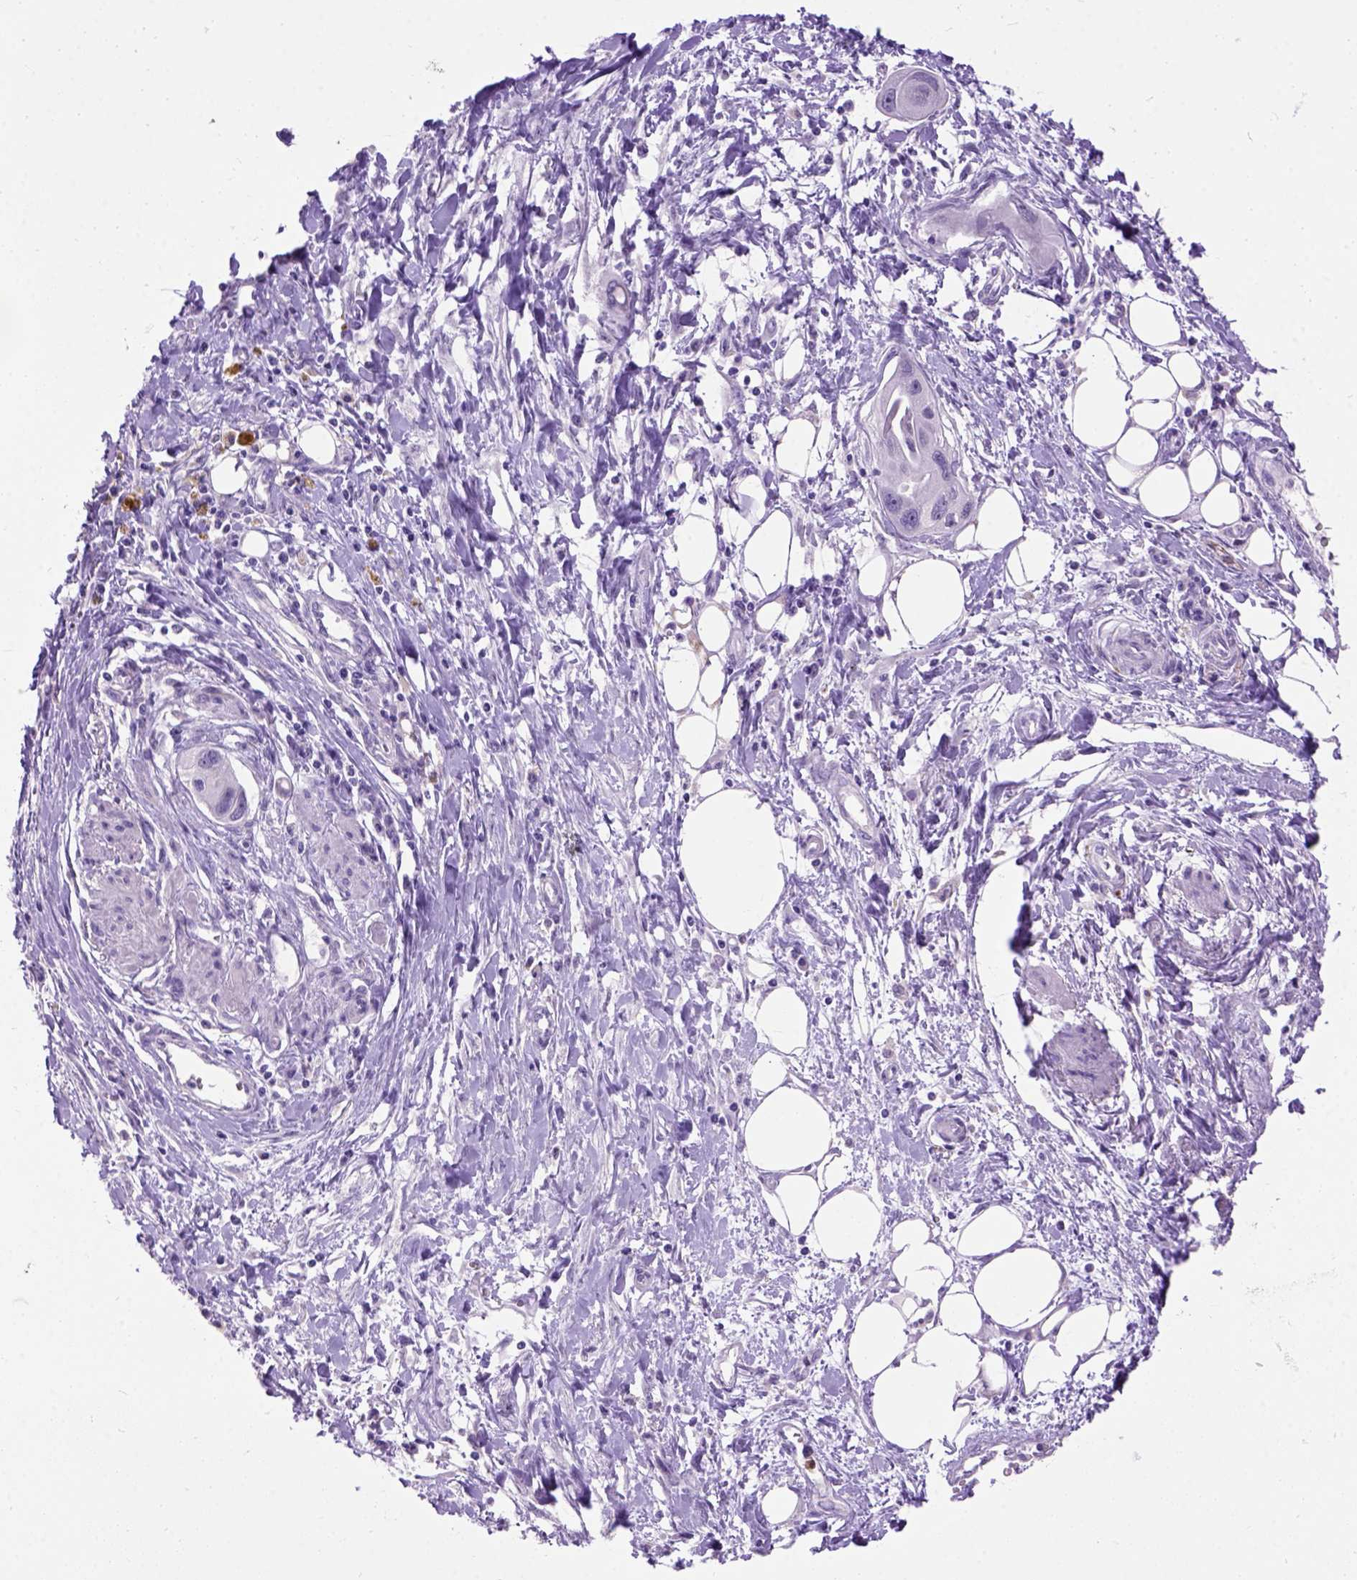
{"staining": {"intensity": "negative", "quantity": "none", "location": "none"}, "tissue": "pancreatic cancer", "cell_type": "Tumor cells", "image_type": "cancer", "snomed": [{"axis": "morphology", "description": "Adenocarcinoma, NOS"}, {"axis": "topography", "description": "Pancreas"}], "caption": "A high-resolution micrograph shows IHC staining of pancreatic adenocarcinoma, which displays no significant positivity in tumor cells.", "gene": "MAPT", "patient": {"sex": "male", "age": 60}}